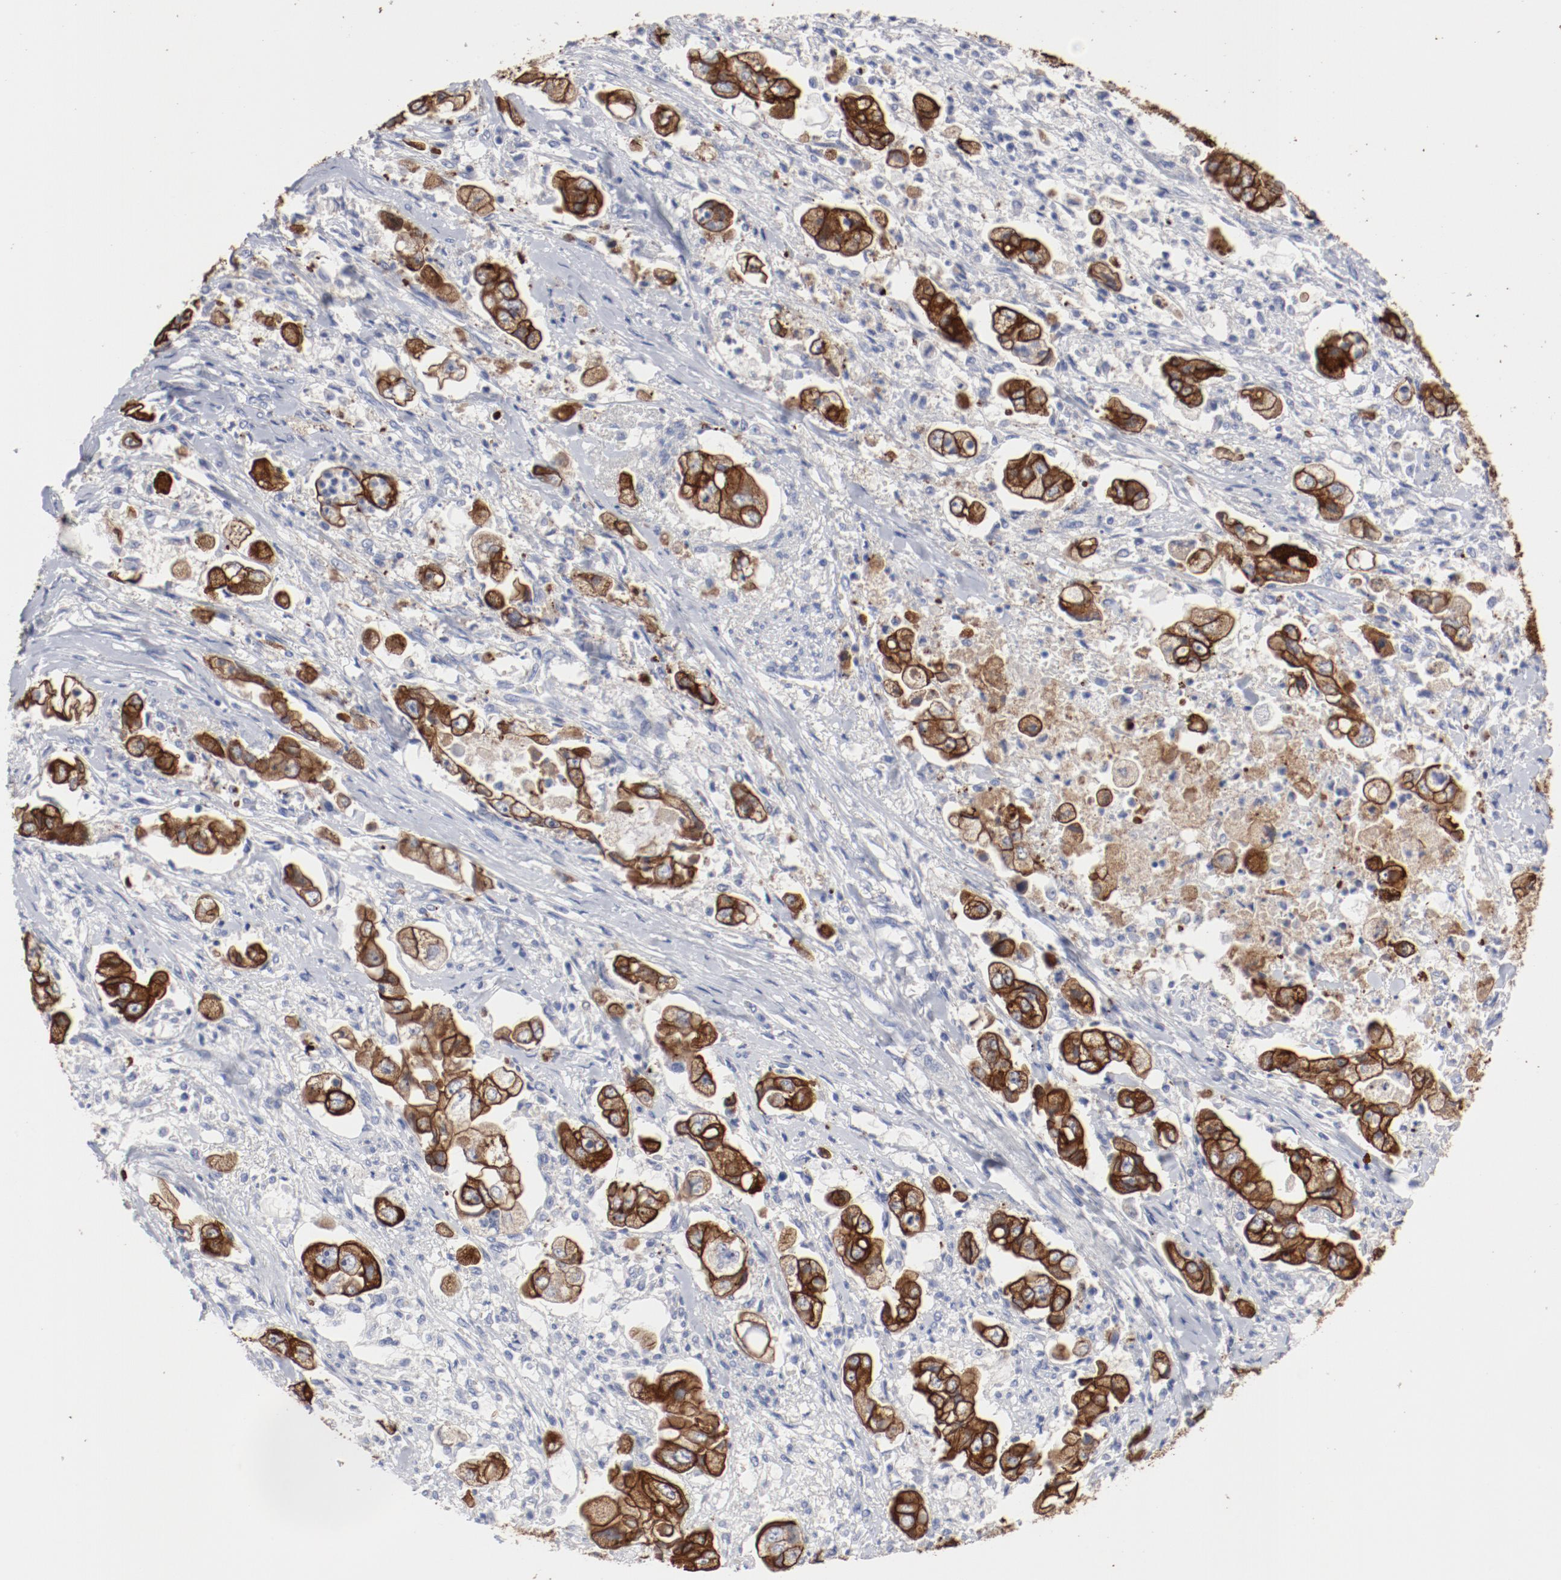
{"staining": {"intensity": "strong", "quantity": ">75%", "location": "cytoplasmic/membranous"}, "tissue": "stomach cancer", "cell_type": "Tumor cells", "image_type": "cancer", "snomed": [{"axis": "morphology", "description": "Adenocarcinoma, NOS"}, {"axis": "topography", "description": "Stomach"}], "caption": "Adenocarcinoma (stomach) stained with a brown dye displays strong cytoplasmic/membranous positive positivity in approximately >75% of tumor cells.", "gene": "TSPAN6", "patient": {"sex": "male", "age": 62}}